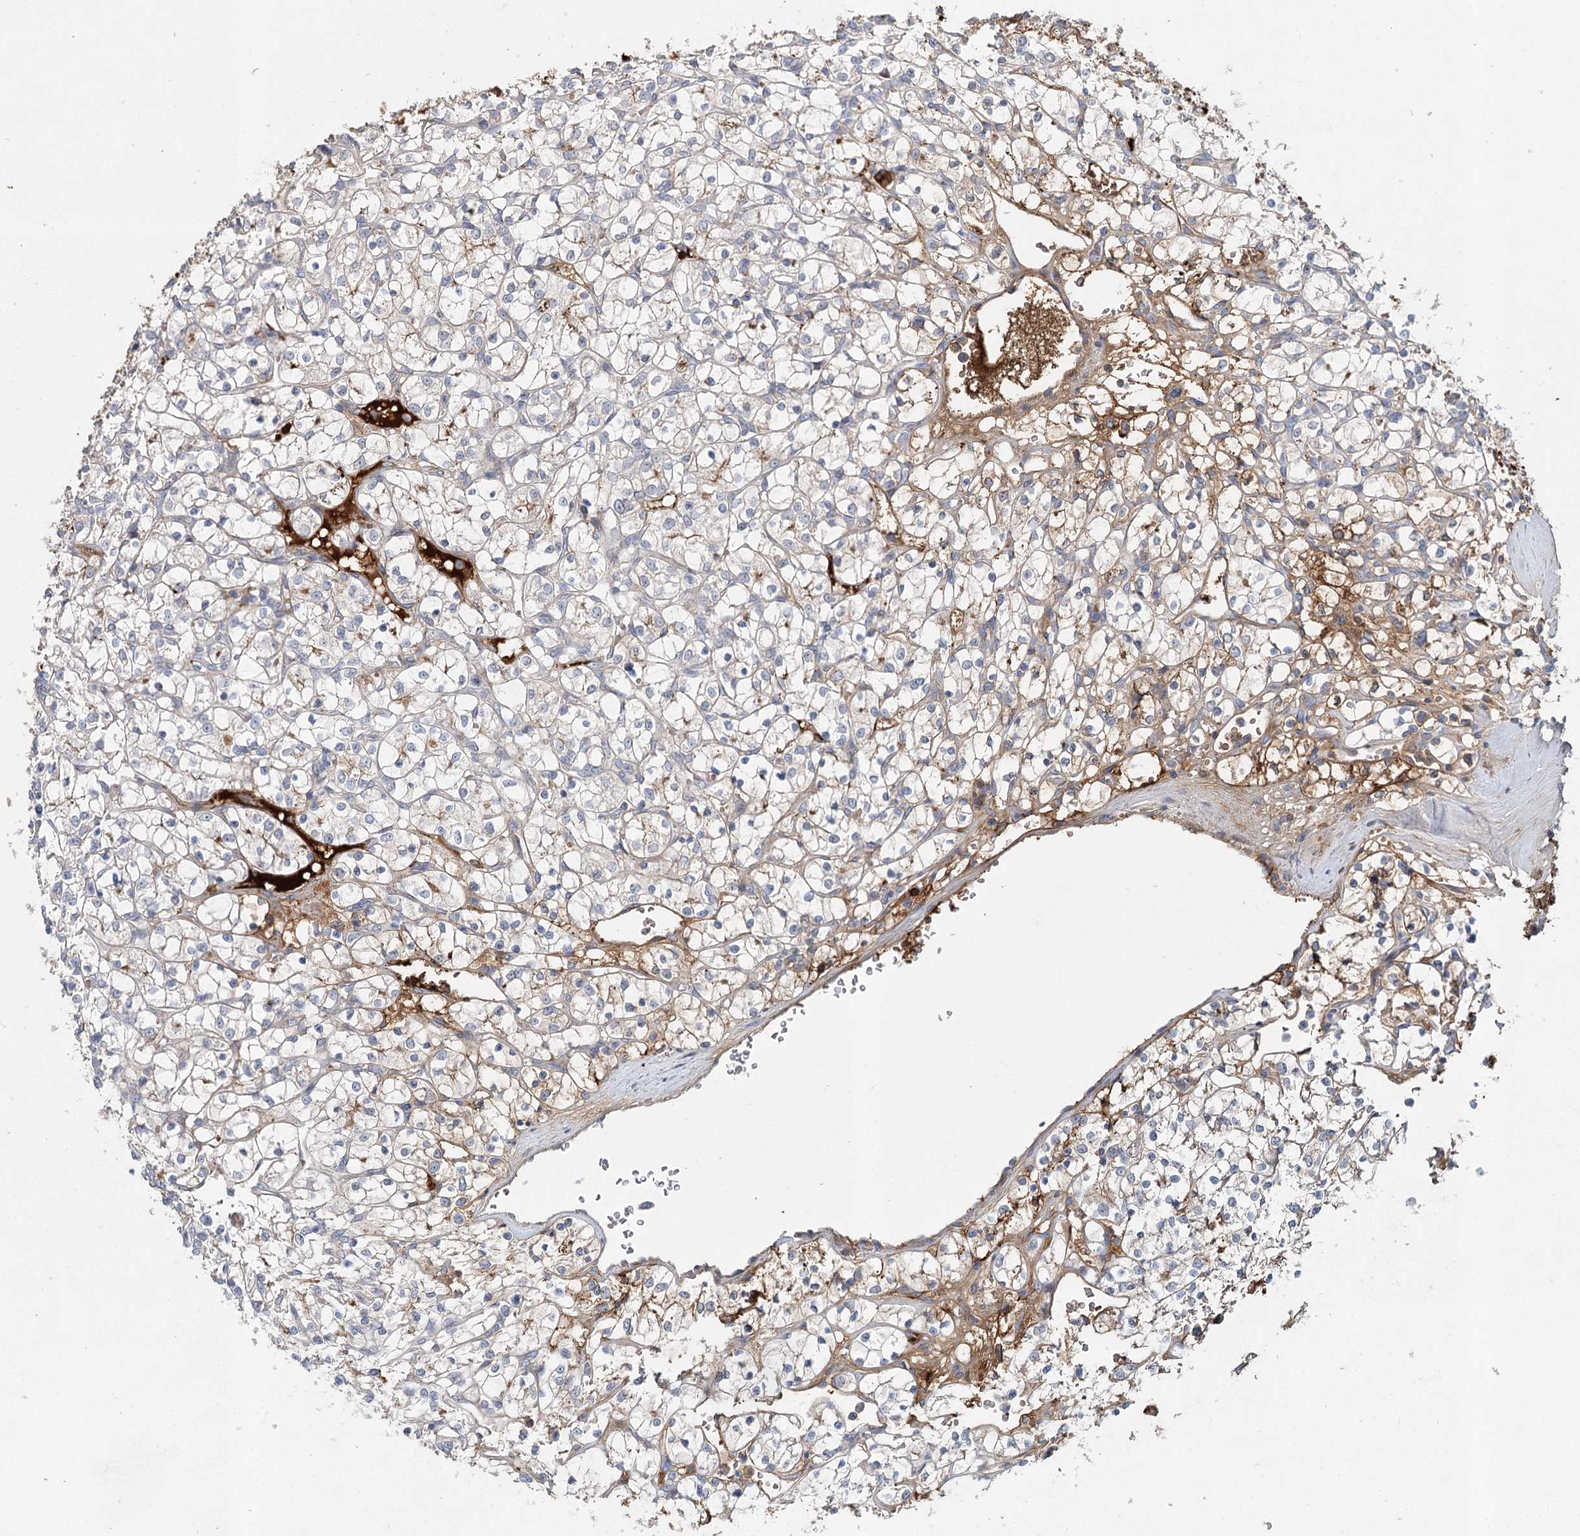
{"staining": {"intensity": "moderate", "quantity": "<25%", "location": "cytoplasmic/membranous"}, "tissue": "renal cancer", "cell_type": "Tumor cells", "image_type": "cancer", "snomed": [{"axis": "morphology", "description": "Adenocarcinoma, NOS"}, {"axis": "topography", "description": "Kidney"}], "caption": "An immunohistochemistry micrograph of tumor tissue is shown. Protein staining in brown labels moderate cytoplasmic/membranous positivity in renal adenocarcinoma within tumor cells.", "gene": "ALKBH8", "patient": {"sex": "female", "age": 69}}